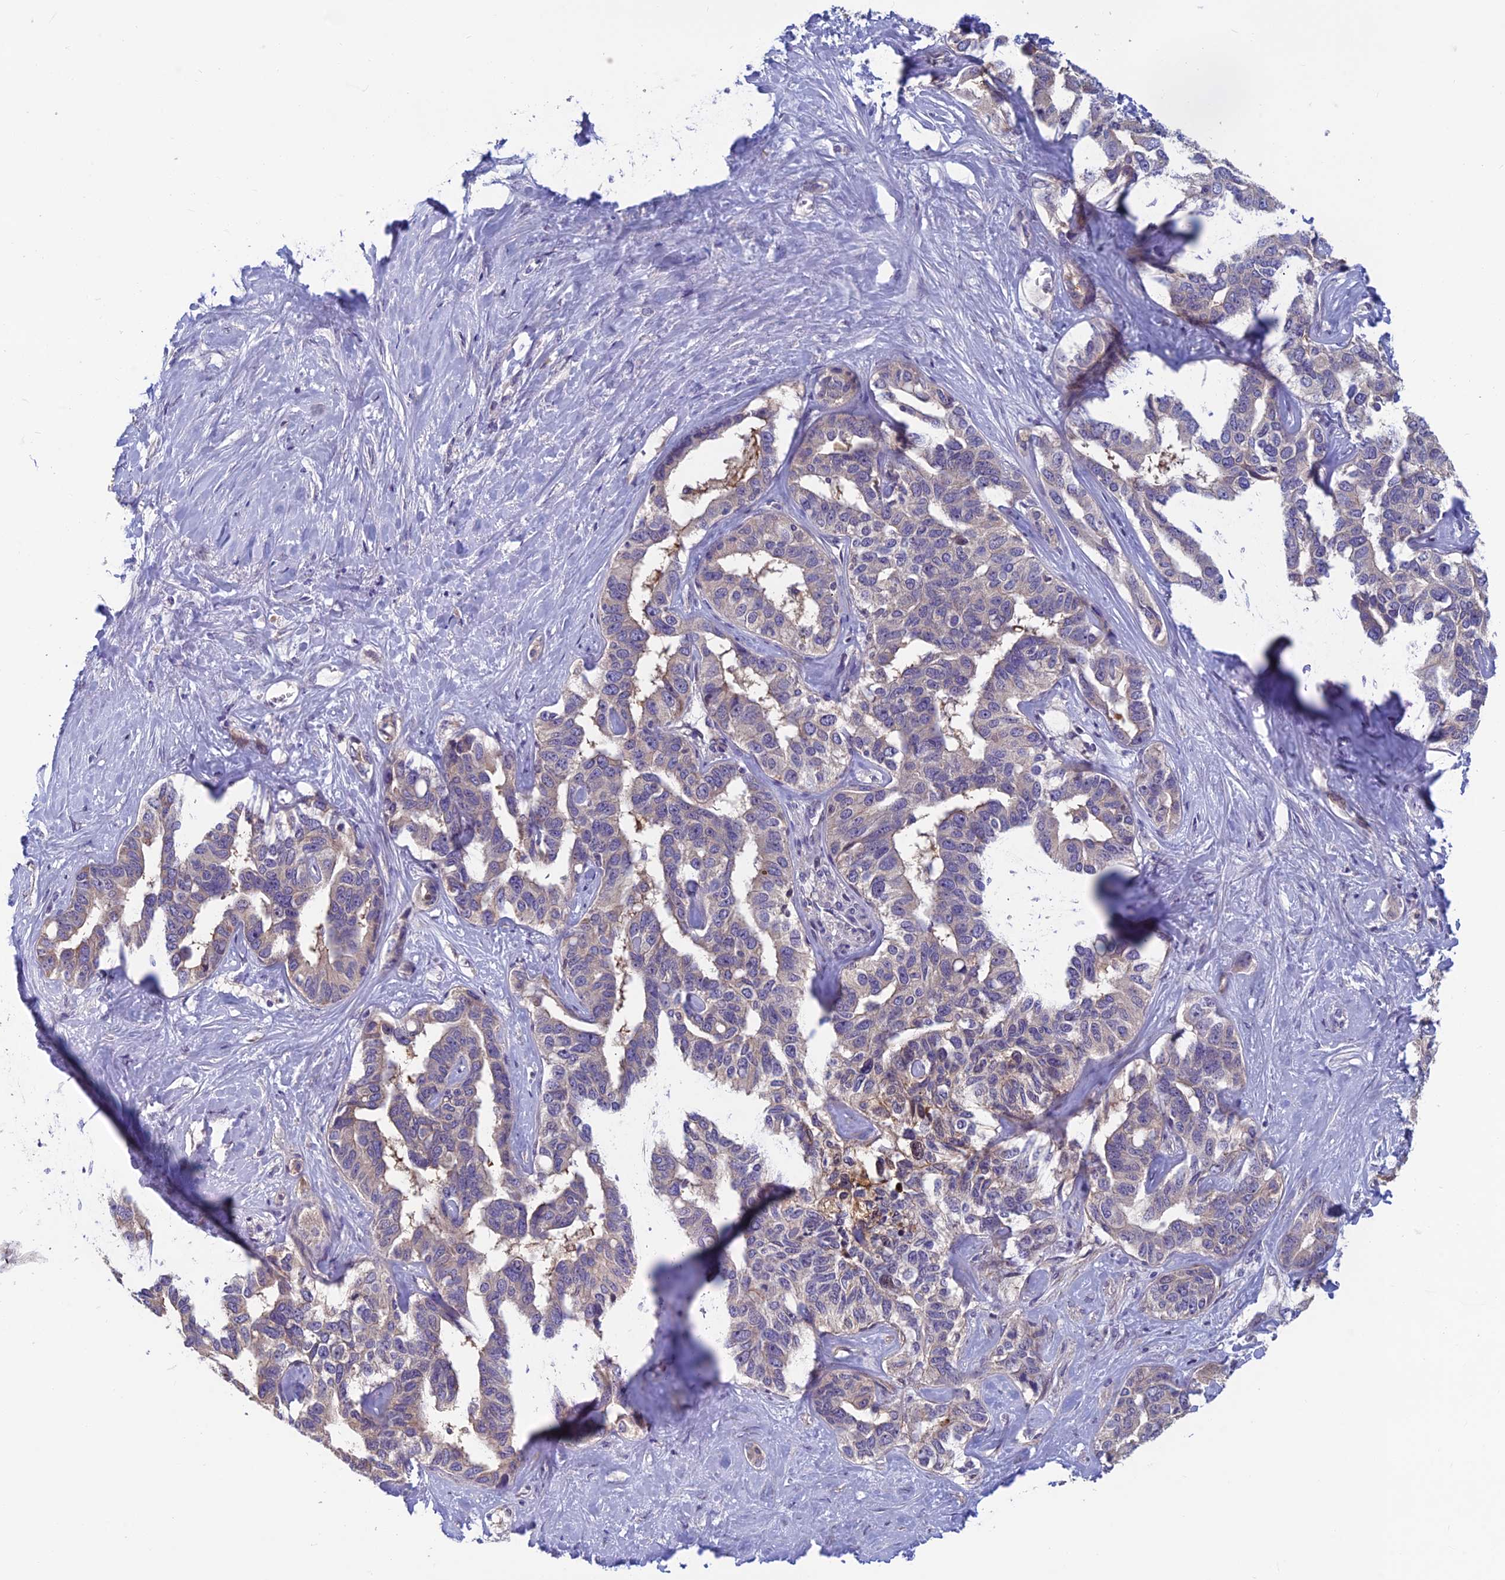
{"staining": {"intensity": "negative", "quantity": "none", "location": "none"}, "tissue": "liver cancer", "cell_type": "Tumor cells", "image_type": "cancer", "snomed": [{"axis": "morphology", "description": "Cholangiocarcinoma"}, {"axis": "topography", "description": "Liver"}], "caption": "Immunohistochemistry of human cholangiocarcinoma (liver) reveals no expression in tumor cells.", "gene": "HECA", "patient": {"sex": "male", "age": 59}}